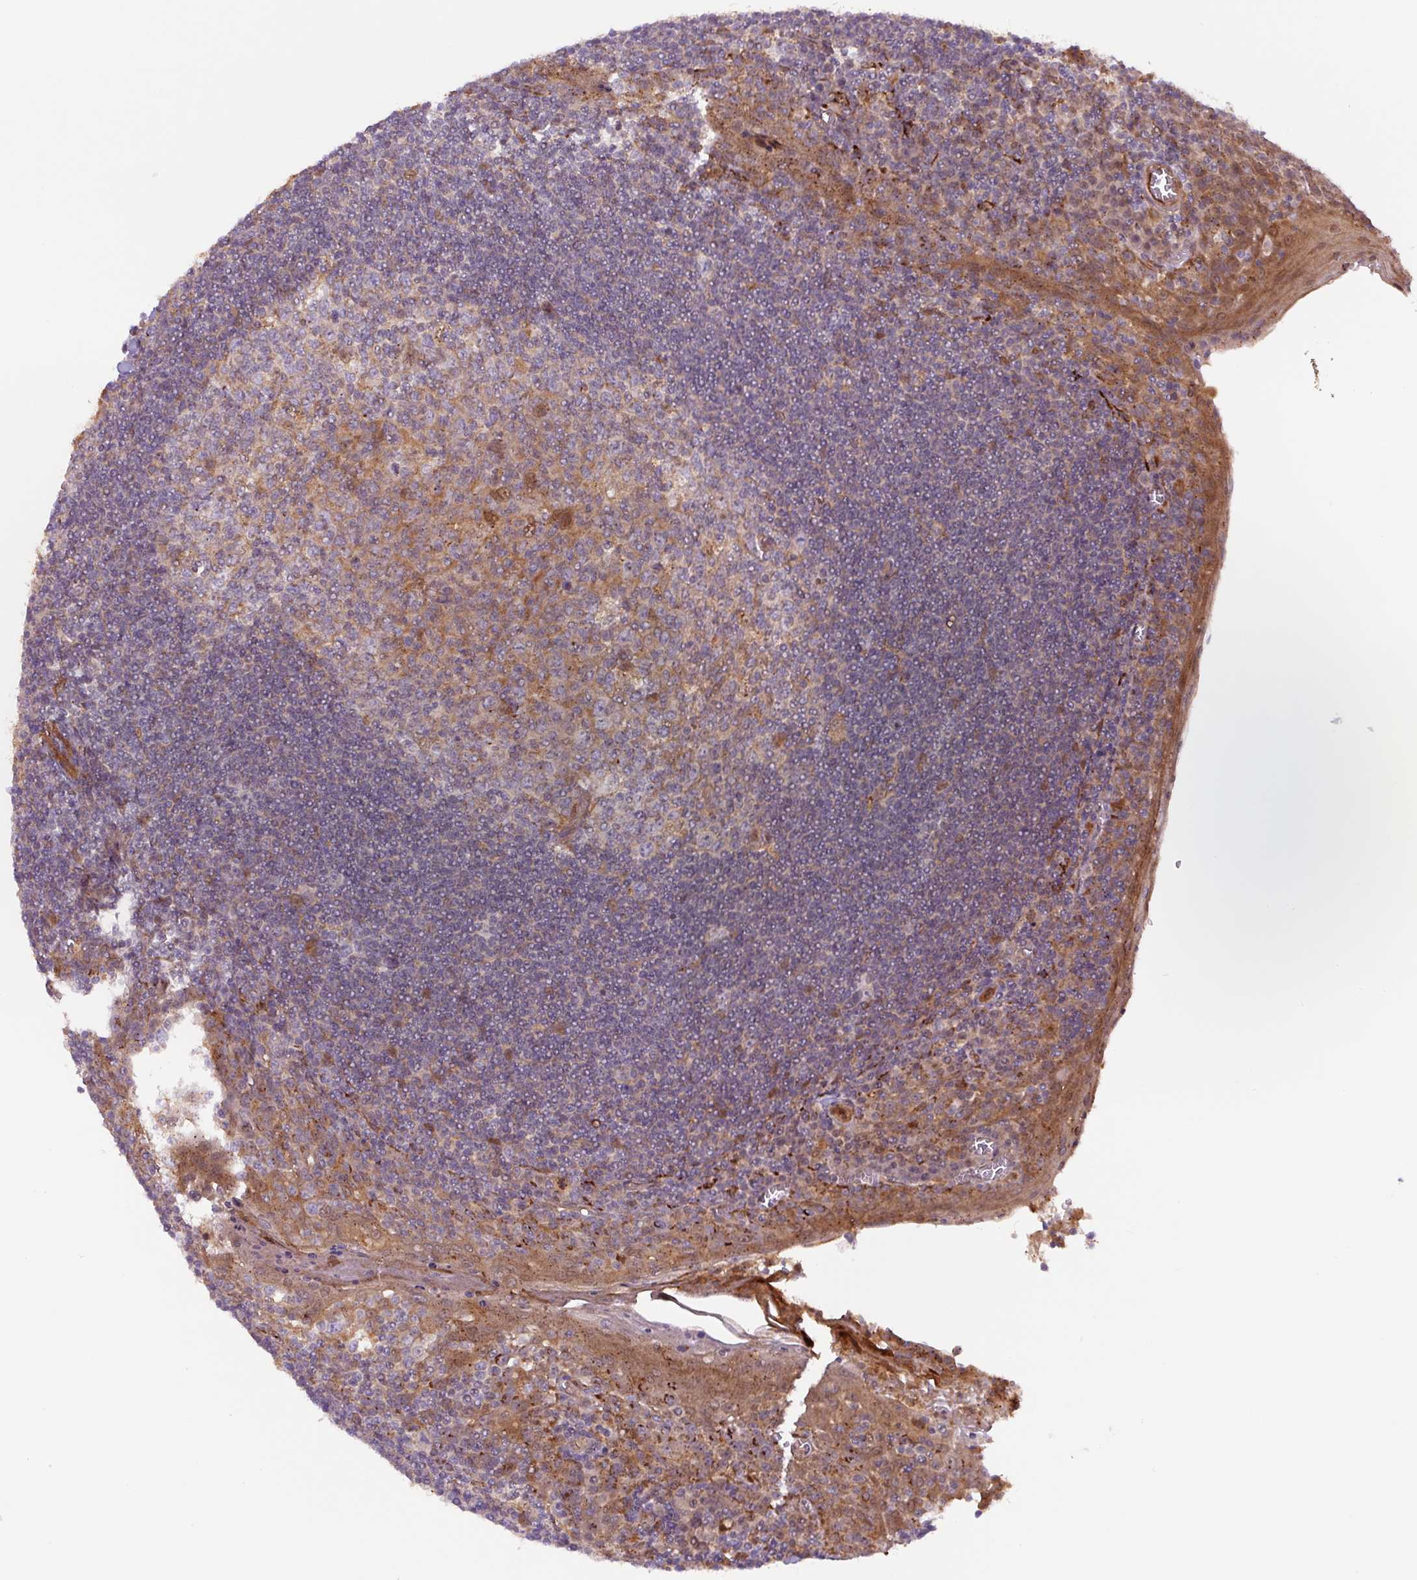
{"staining": {"intensity": "moderate", "quantity": "<25%", "location": "cytoplasmic/membranous"}, "tissue": "tonsil", "cell_type": "Germinal center cells", "image_type": "normal", "snomed": [{"axis": "morphology", "description": "Normal tissue, NOS"}, {"axis": "topography", "description": "Tonsil"}], "caption": "Tonsil stained with immunohistochemistry (IHC) shows moderate cytoplasmic/membranous staining in about <25% of germinal center cells.", "gene": "ZSWIM7", "patient": {"sex": "male", "age": 27}}